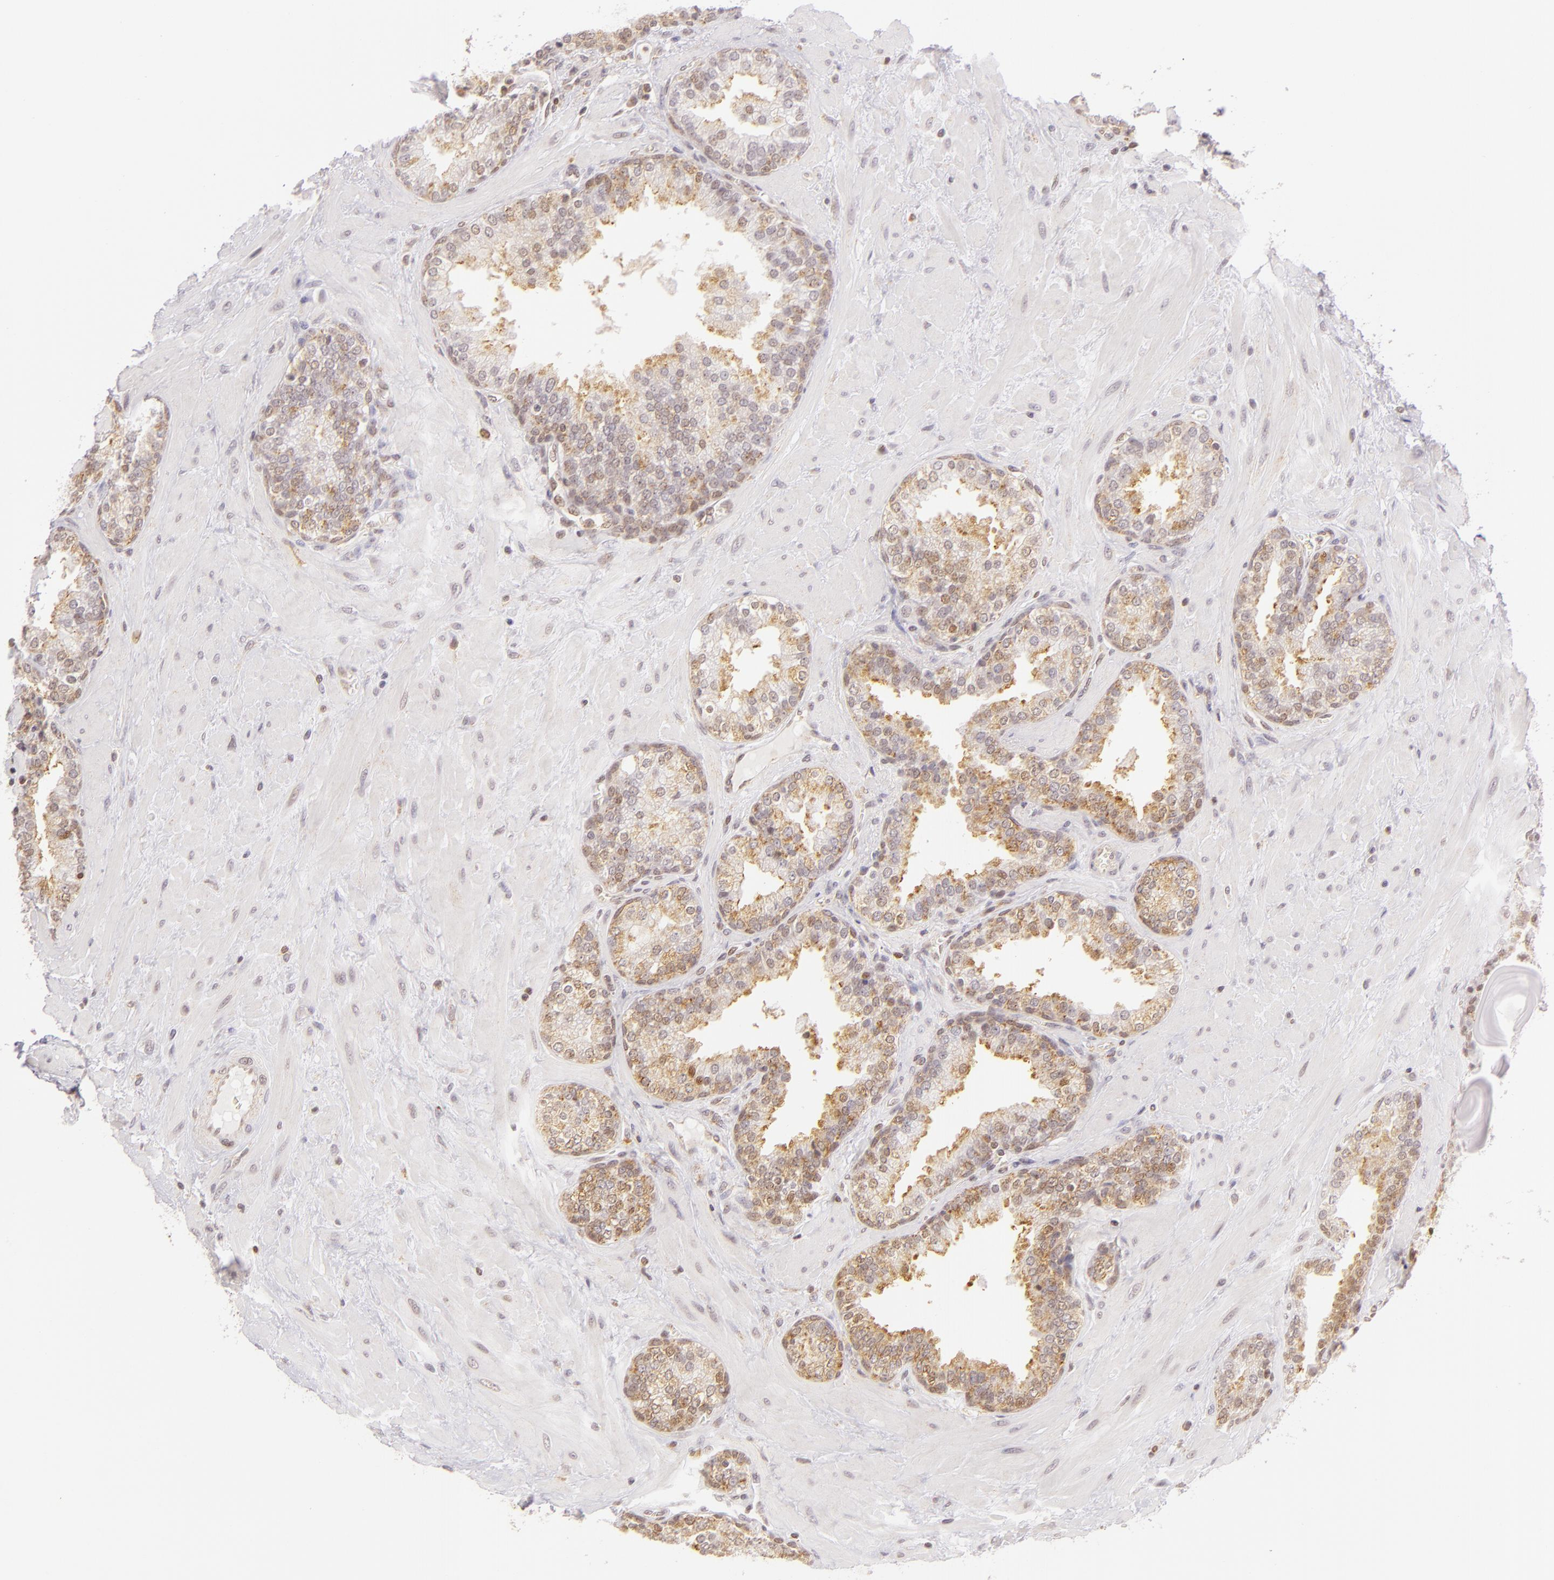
{"staining": {"intensity": "moderate", "quantity": "25%-75%", "location": "cytoplasmic/membranous"}, "tissue": "prostate", "cell_type": "Glandular cells", "image_type": "normal", "snomed": [{"axis": "morphology", "description": "Normal tissue, NOS"}, {"axis": "topography", "description": "Prostate"}], "caption": "About 25%-75% of glandular cells in unremarkable human prostate show moderate cytoplasmic/membranous protein positivity as visualized by brown immunohistochemical staining.", "gene": "ENSG00000290315", "patient": {"sex": "male", "age": 51}}